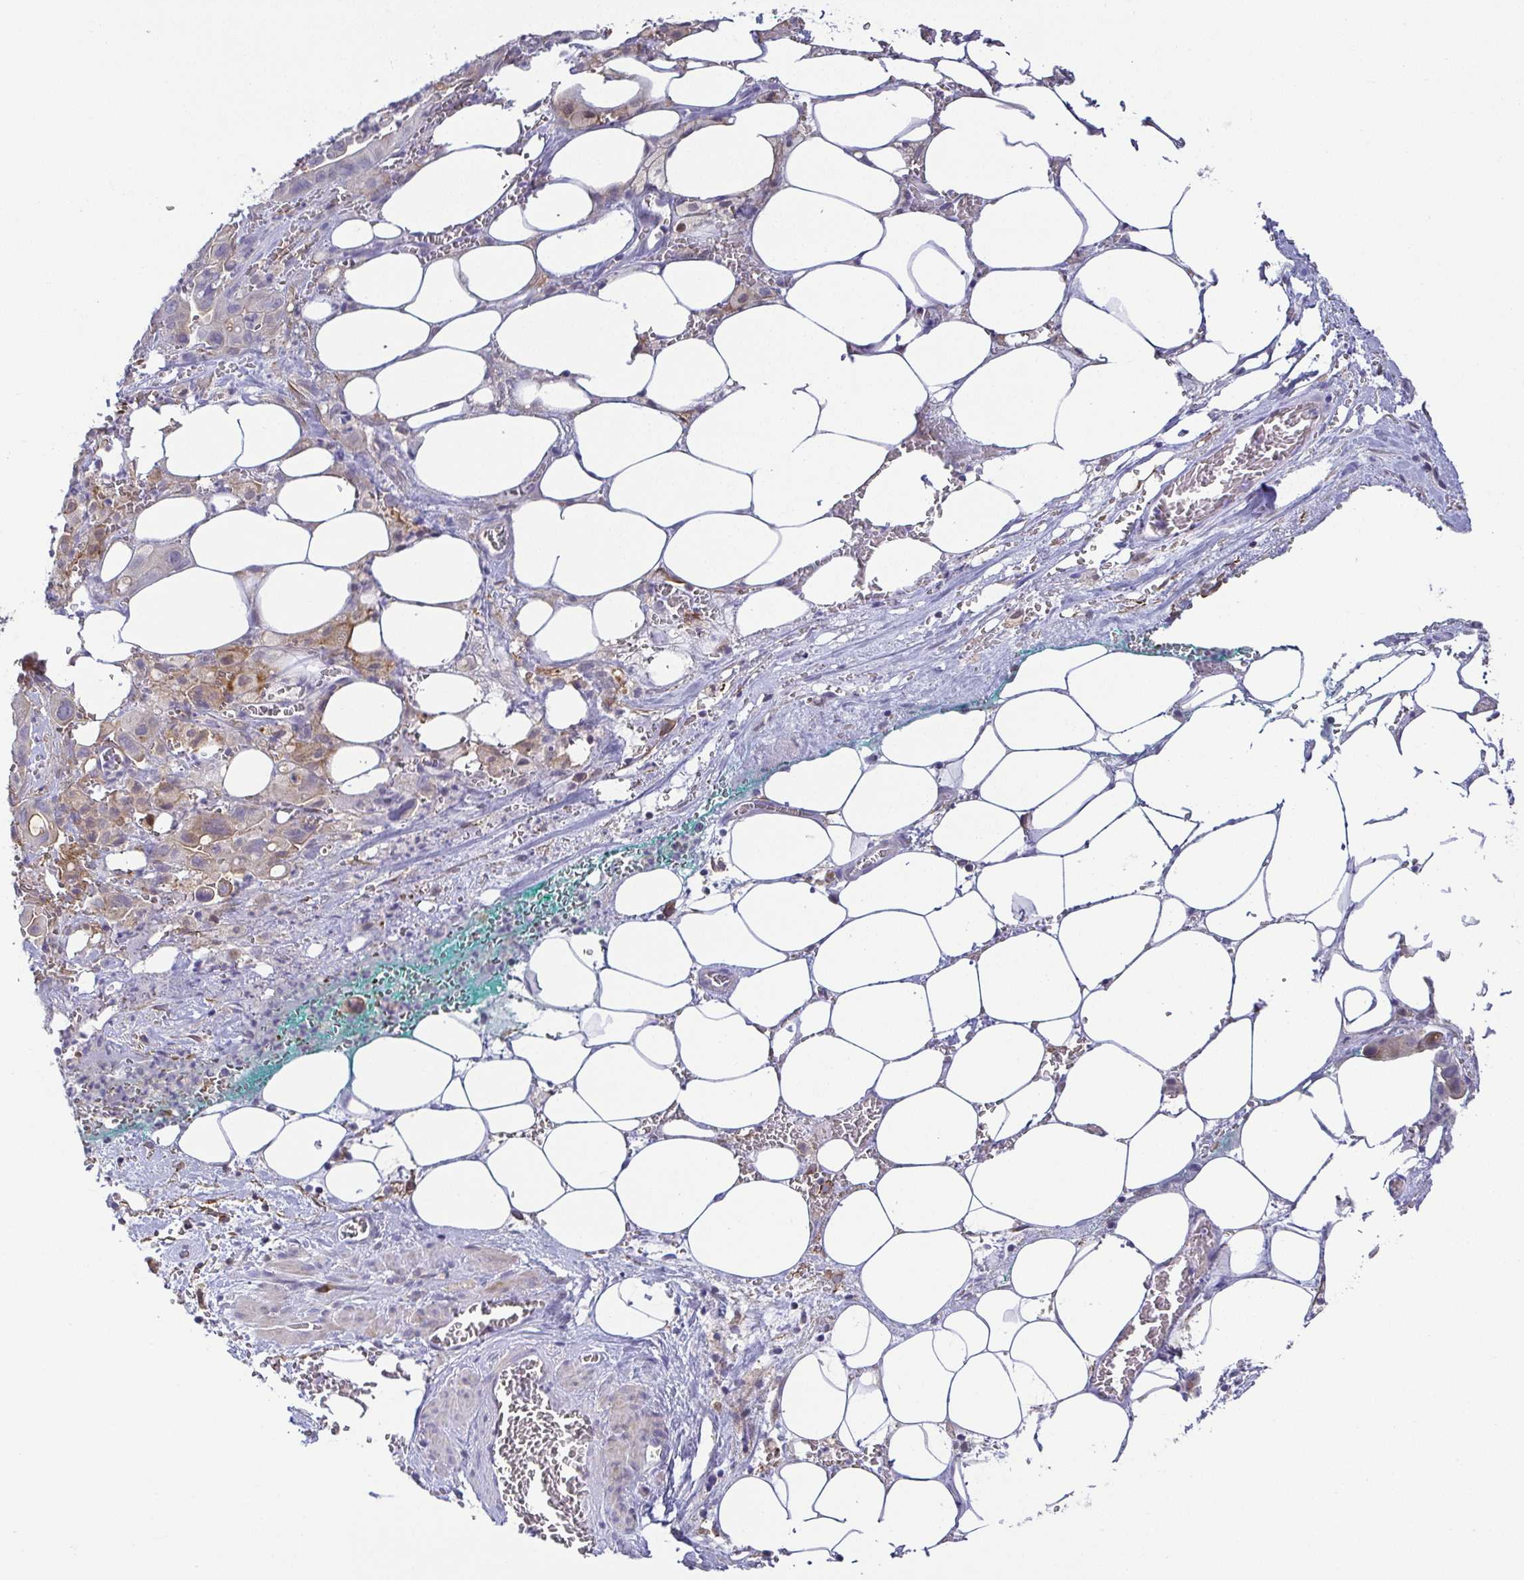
{"staining": {"intensity": "negative", "quantity": "none", "location": "none"}, "tissue": "pancreatic cancer", "cell_type": "Tumor cells", "image_type": "cancer", "snomed": [{"axis": "morphology", "description": "Adenocarcinoma, NOS"}, {"axis": "topography", "description": "Pancreas"}], "caption": "The histopathology image demonstrates no significant expression in tumor cells of pancreatic adenocarcinoma.", "gene": "RNASE7", "patient": {"sex": "male", "age": 61}}